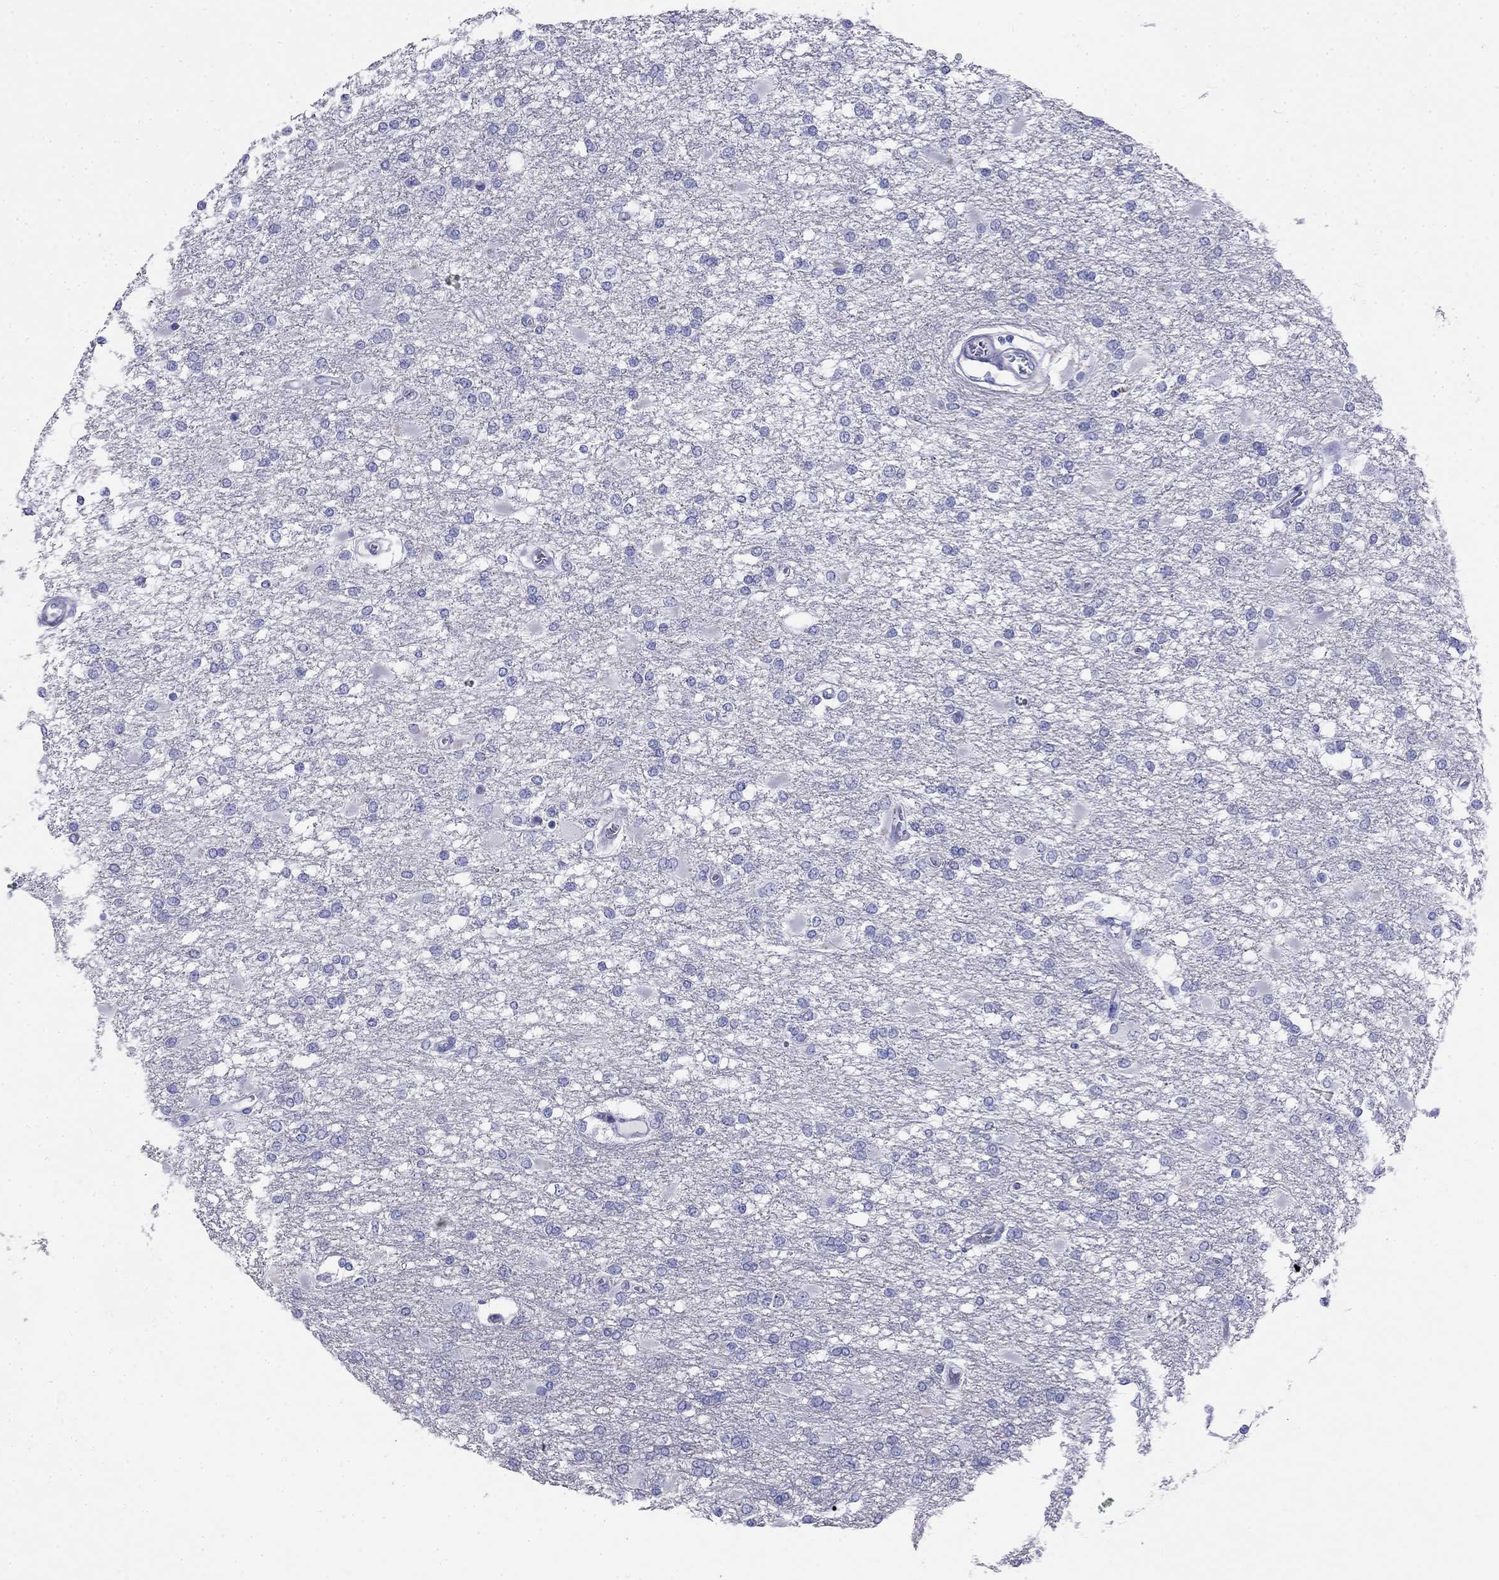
{"staining": {"intensity": "negative", "quantity": "none", "location": "none"}, "tissue": "glioma", "cell_type": "Tumor cells", "image_type": "cancer", "snomed": [{"axis": "morphology", "description": "Glioma, malignant, High grade"}, {"axis": "topography", "description": "Cerebral cortex"}], "caption": "Human glioma stained for a protein using immunohistochemistry (IHC) demonstrates no staining in tumor cells.", "gene": "PPP1R36", "patient": {"sex": "male", "age": 79}}